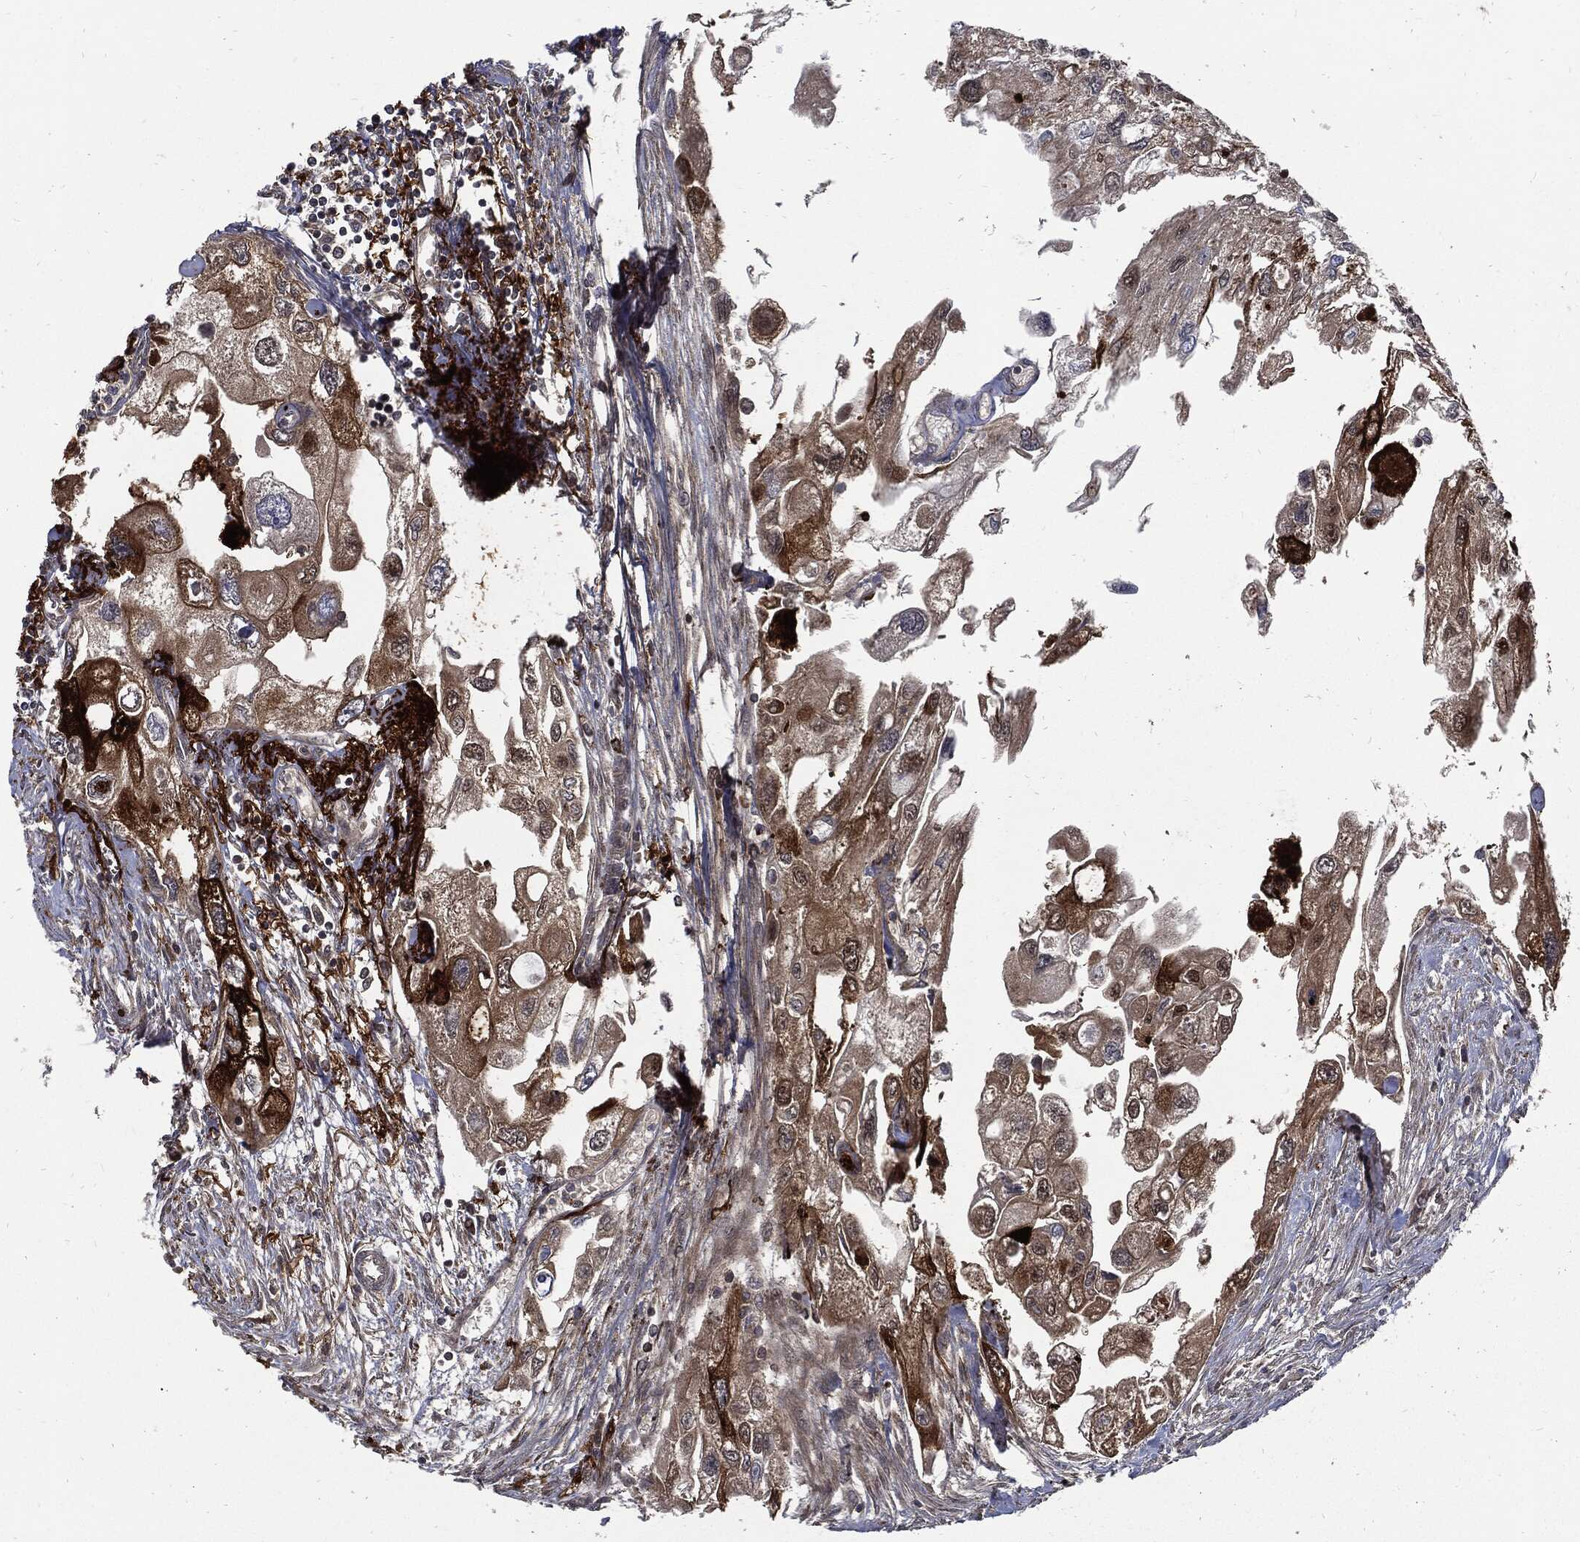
{"staining": {"intensity": "strong", "quantity": "<25%", "location": "cytoplasmic/membranous"}, "tissue": "urothelial cancer", "cell_type": "Tumor cells", "image_type": "cancer", "snomed": [{"axis": "morphology", "description": "Urothelial carcinoma, High grade"}, {"axis": "topography", "description": "Urinary bladder"}], "caption": "Tumor cells demonstrate medium levels of strong cytoplasmic/membranous staining in about <25% of cells in human urothelial cancer.", "gene": "CLU", "patient": {"sex": "male", "age": 59}}